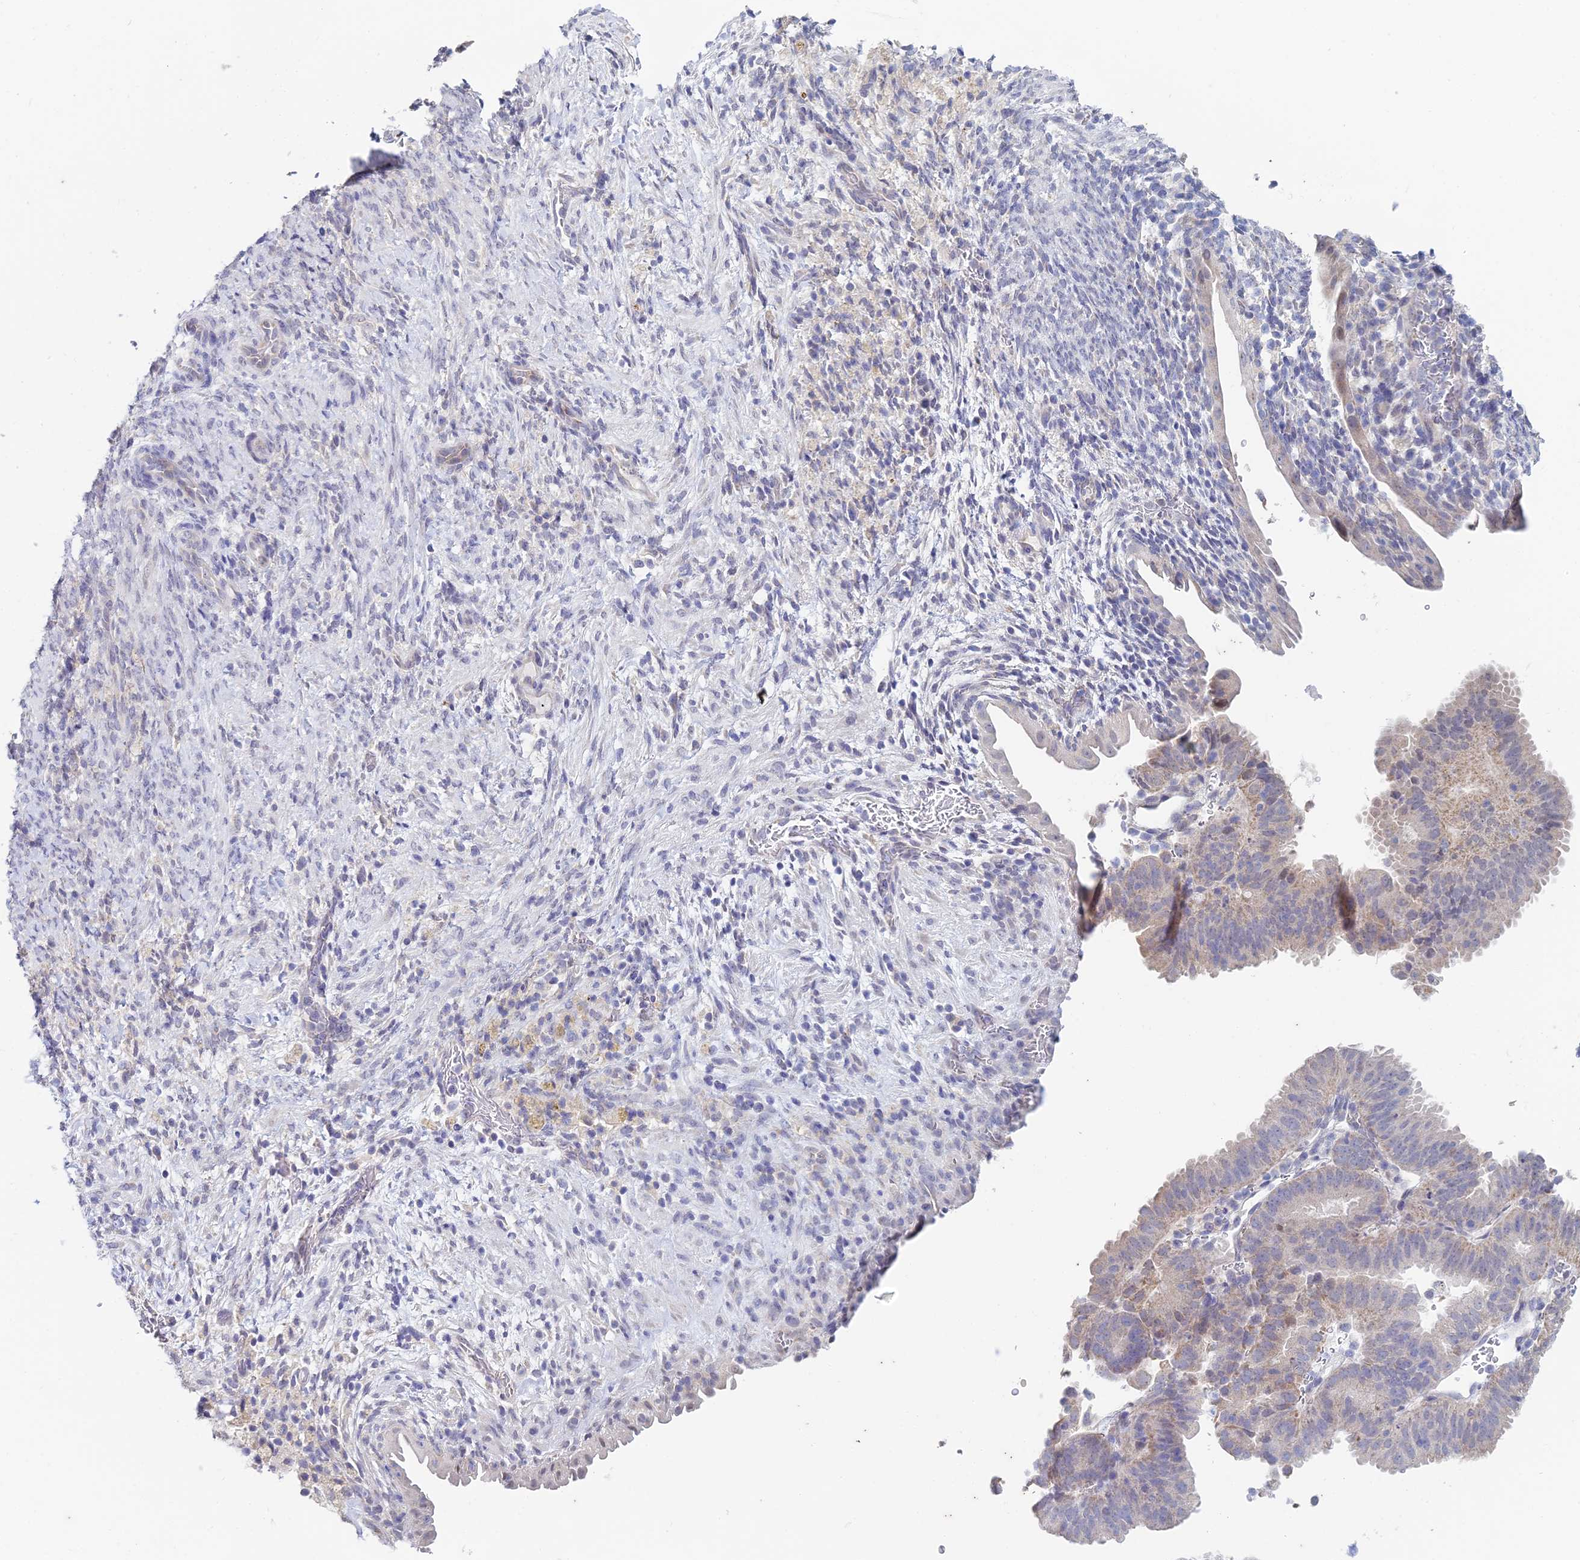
{"staining": {"intensity": "weak", "quantity": ">75%", "location": "cytoplasmic/membranous"}, "tissue": "endometrial cancer", "cell_type": "Tumor cells", "image_type": "cancer", "snomed": [{"axis": "morphology", "description": "Adenocarcinoma, NOS"}, {"axis": "topography", "description": "Endometrium"}], "caption": "IHC (DAB (3,3'-diaminobenzidine)) staining of endometrial cancer (adenocarcinoma) reveals weak cytoplasmic/membranous protein expression in approximately >75% of tumor cells. Using DAB (brown) and hematoxylin (blue) stains, captured at high magnification using brightfield microscopy.", "gene": "EEF2KMT", "patient": {"sex": "female", "age": 70}}